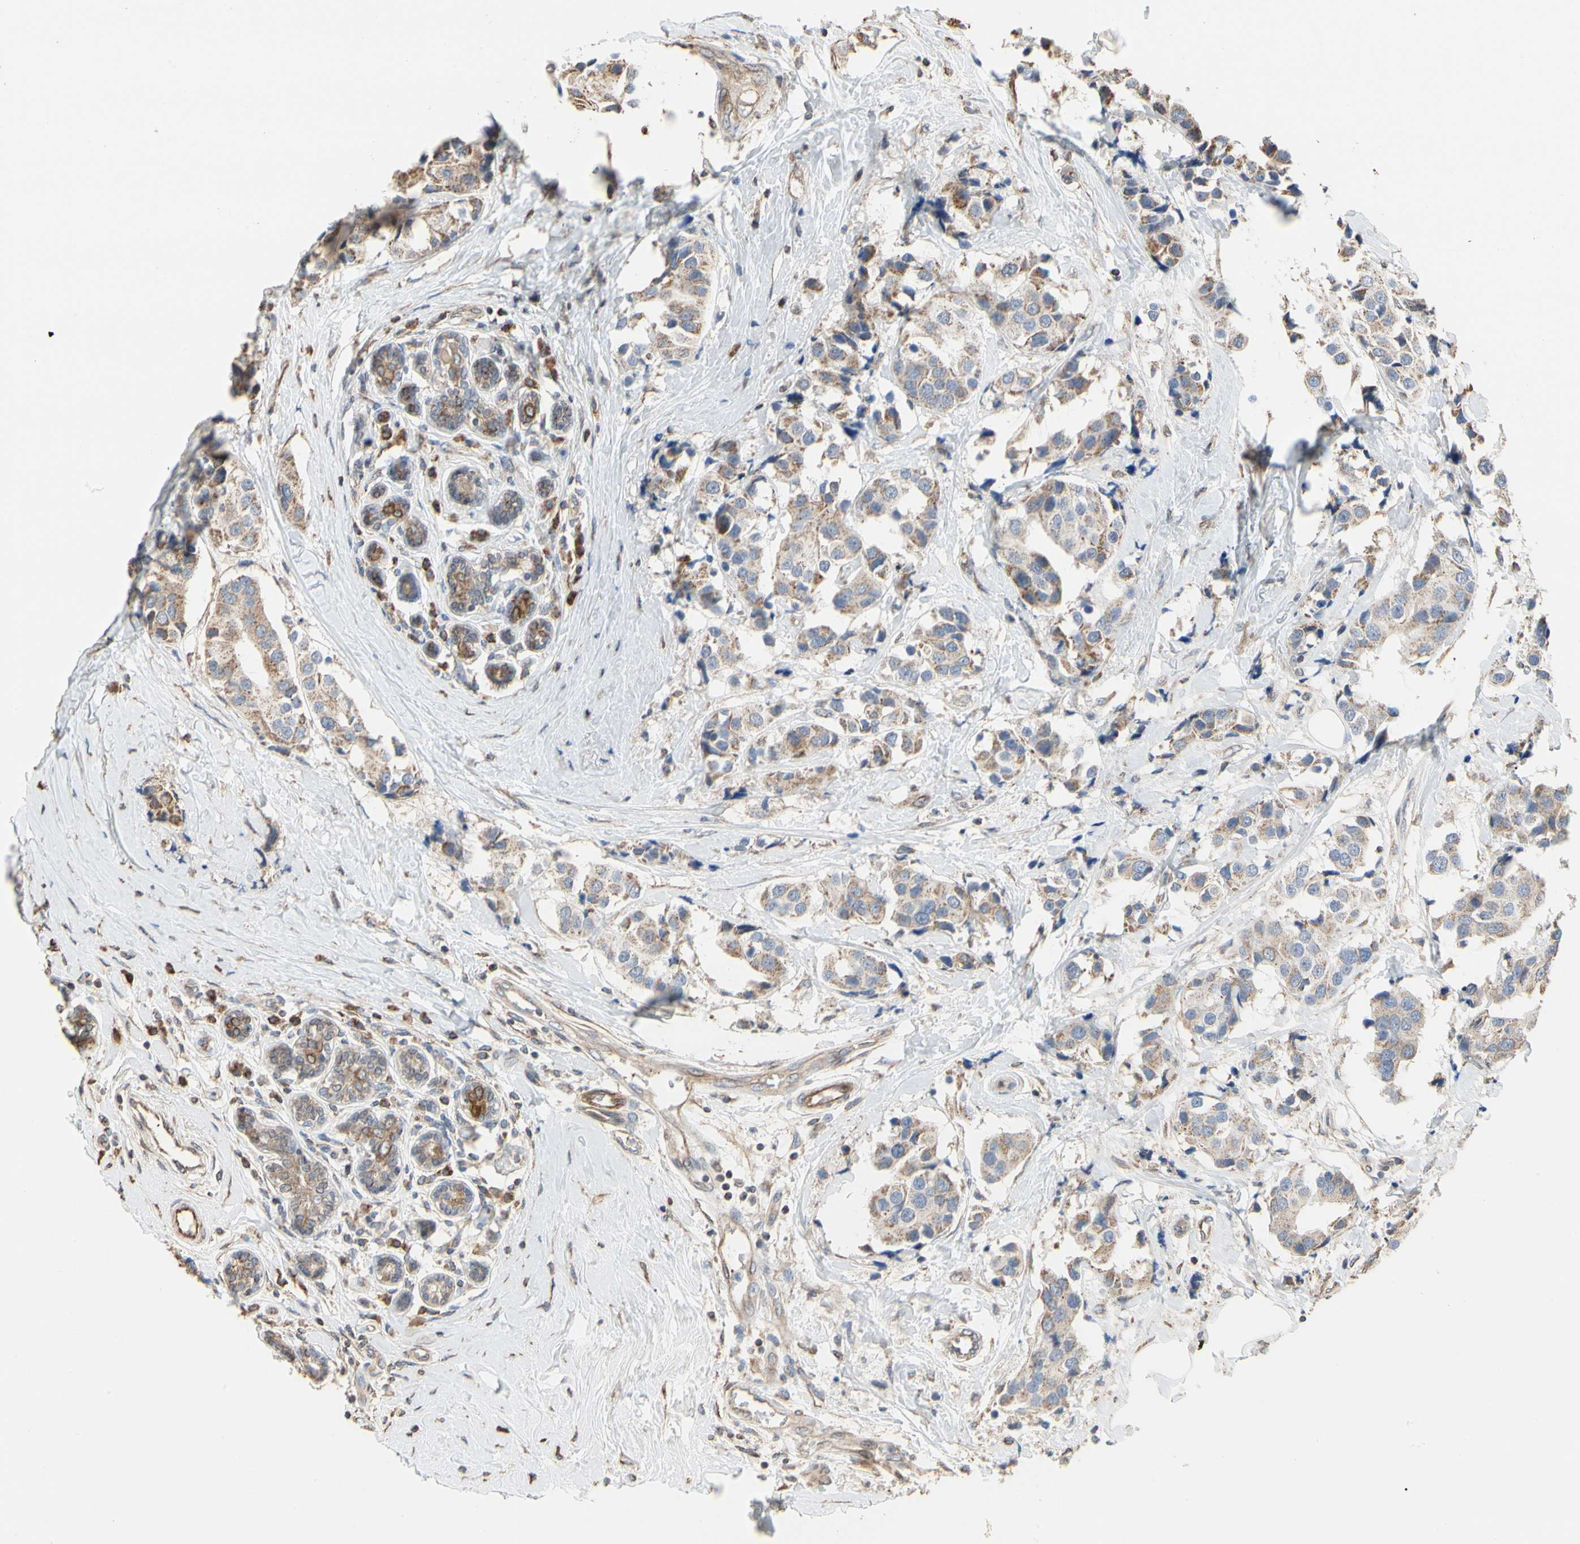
{"staining": {"intensity": "weak", "quantity": "25%-75%", "location": "cytoplasmic/membranous"}, "tissue": "breast cancer", "cell_type": "Tumor cells", "image_type": "cancer", "snomed": [{"axis": "morphology", "description": "Normal tissue, NOS"}, {"axis": "morphology", "description": "Duct carcinoma"}, {"axis": "topography", "description": "Breast"}], "caption": "Immunohistochemistry (IHC) of breast cancer reveals low levels of weak cytoplasmic/membranous positivity in approximately 25%-75% of tumor cells.", "gene": "TUBA1A", "patient": {"sex": "female", "age": 39}}